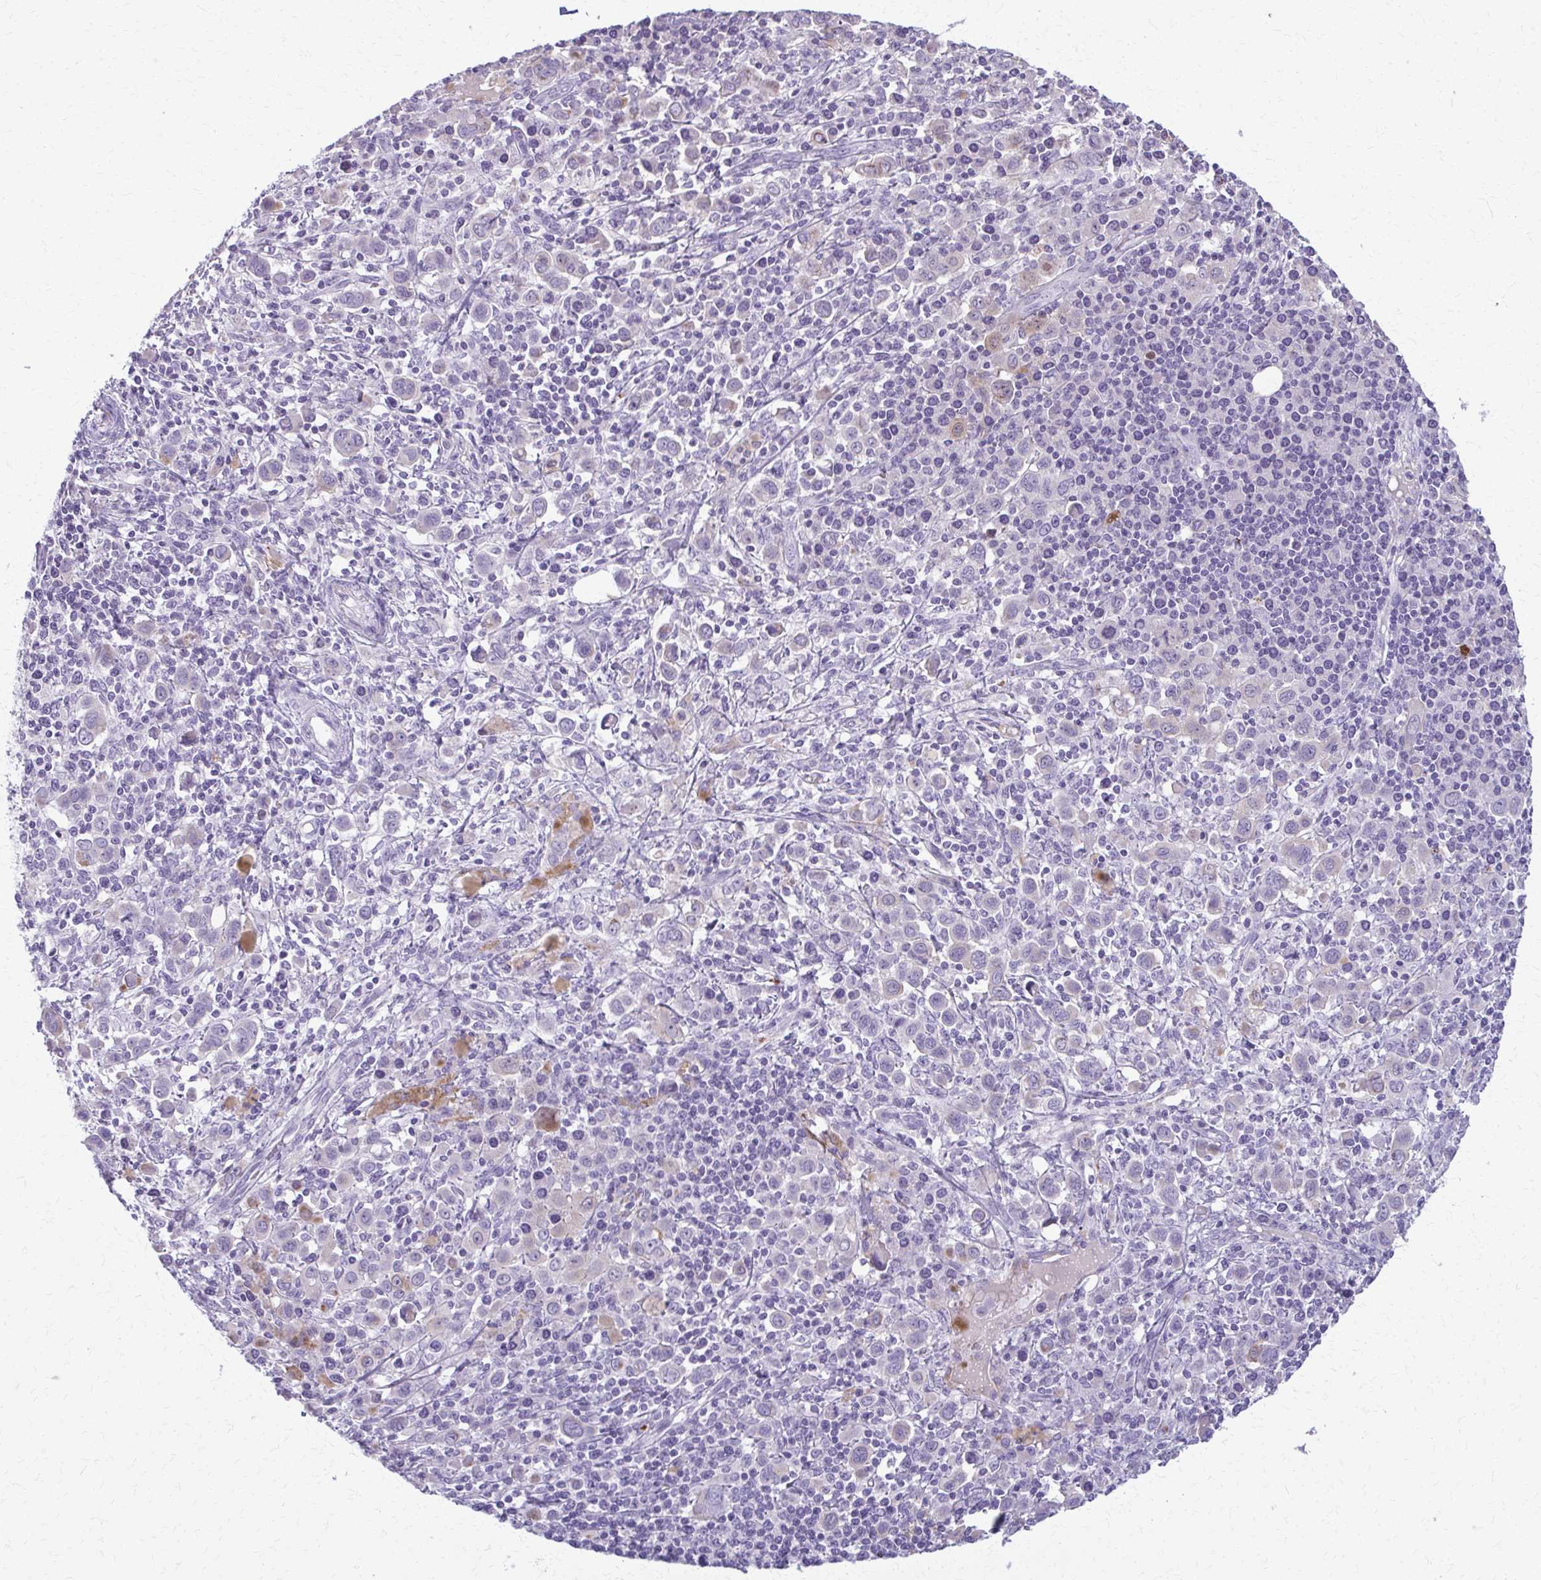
{"staining": {"intensity": "negative", "quantity": "none", "location": "none"}, "tissue": "stomach cancer", "cell_type": "Tumor cells", "image_type": "cancer", "snomed": [{"axis": "morphology", "description": "Adenocarcinoma, NOS"}, {"axis": "topography", "description": "Stomach, upper"}], "caption": "The IHC photomicrograph has no significant positivity in tumor cells of stomach cancer tissue. The staining is performed using DAB brown chromogen with nuclei counter-stained in using hematoxylin.", "gene": "OR4M1", "patient": {"sex": "male", "age": 75}}